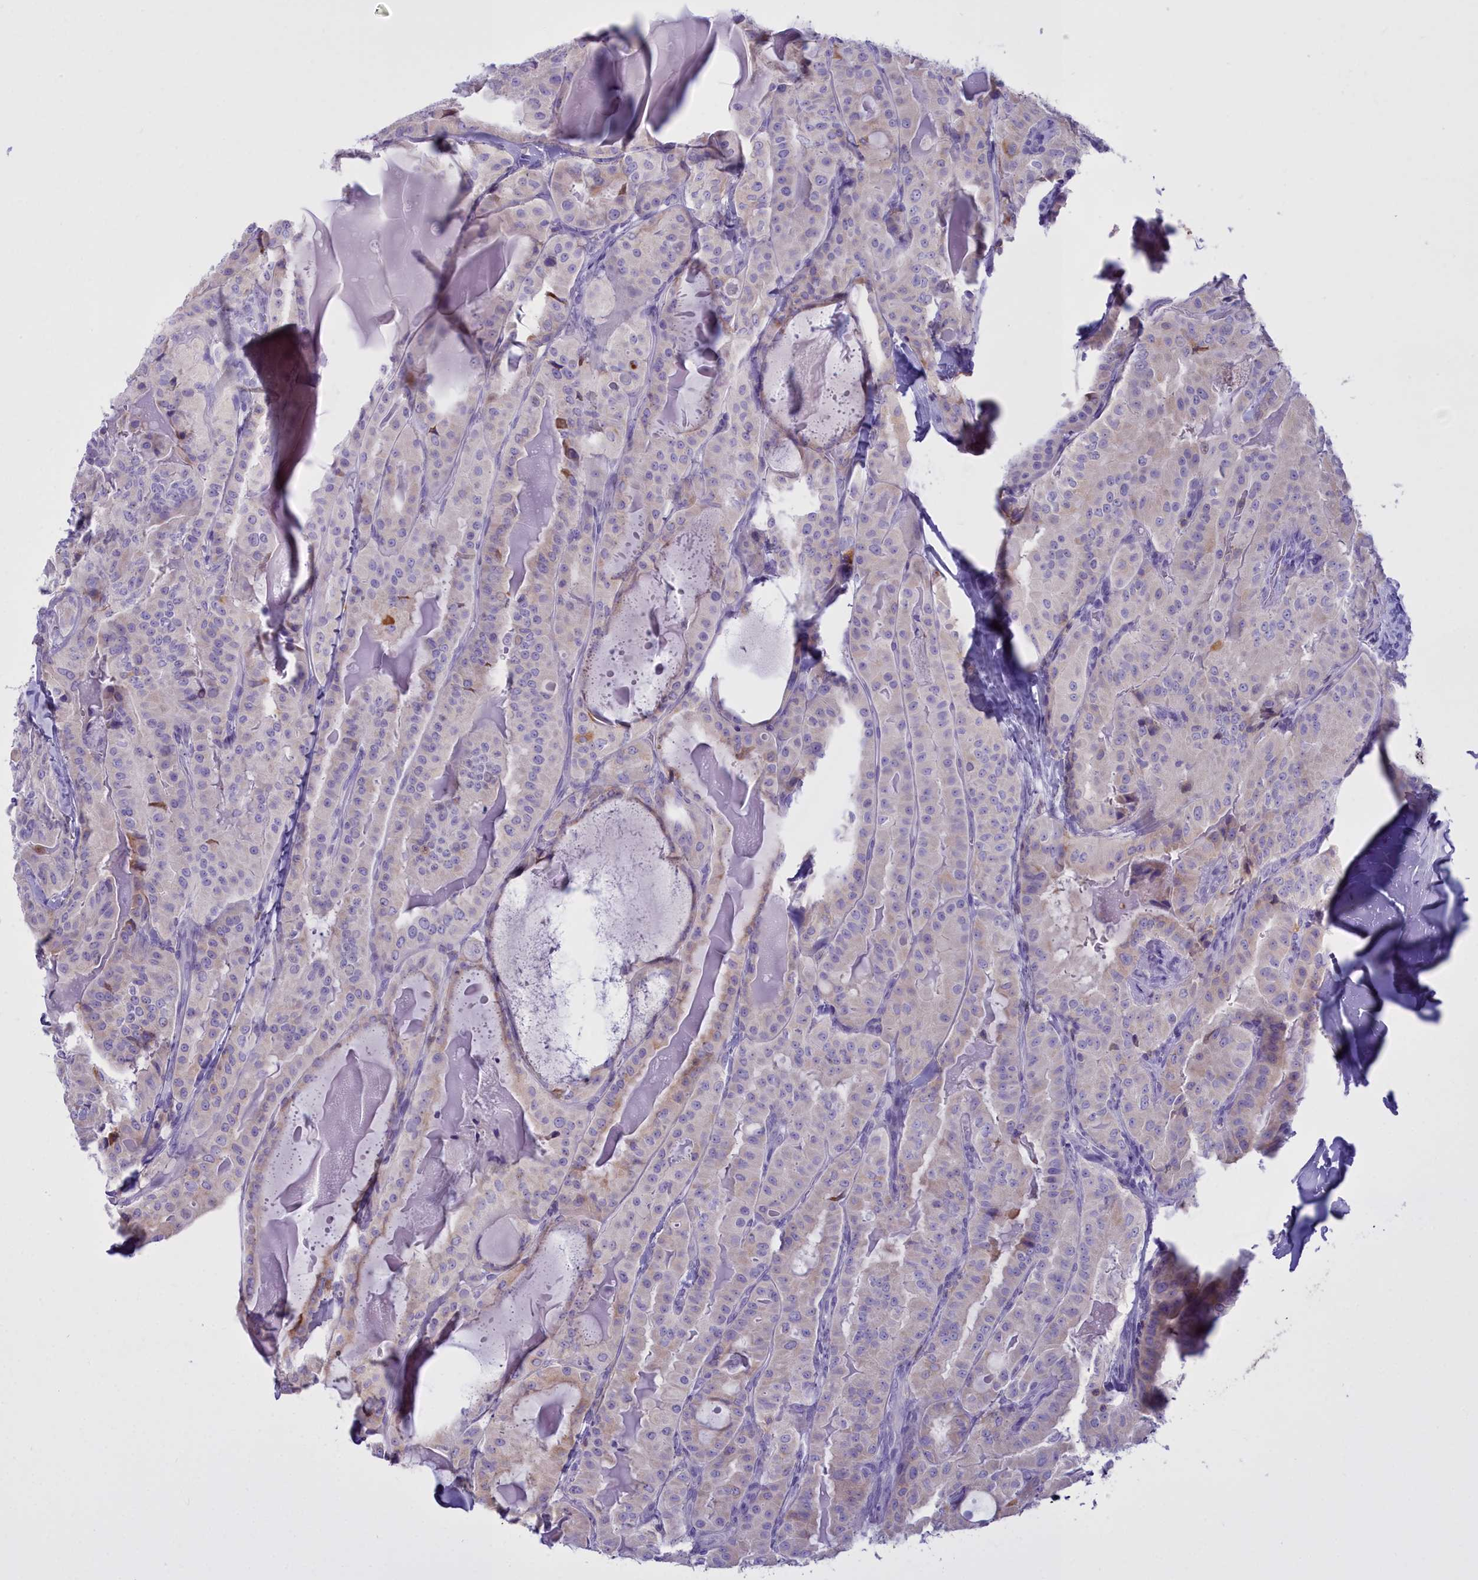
{"staining": {"intensity": "weak", "quantity": "<25%", "location": "cytoplasmic/membranous"}, "tissue": "thyroid cancer", "cell_type": "Tumor cells", "image_type": "cancer", "snomed": [{"axis": "morphology", "description": "Papillary adenocarcinoma, NOS"}, {"axis": "topography", "description": "Thyroid gland"}], "caption": "Immunohistochemistry (IHC) of human thyroid cancer (papillary adenocarcinoma) displays no staining in tumor cells.", "gene": "CD5", "patient": {"sex": "female", "age": 68}}